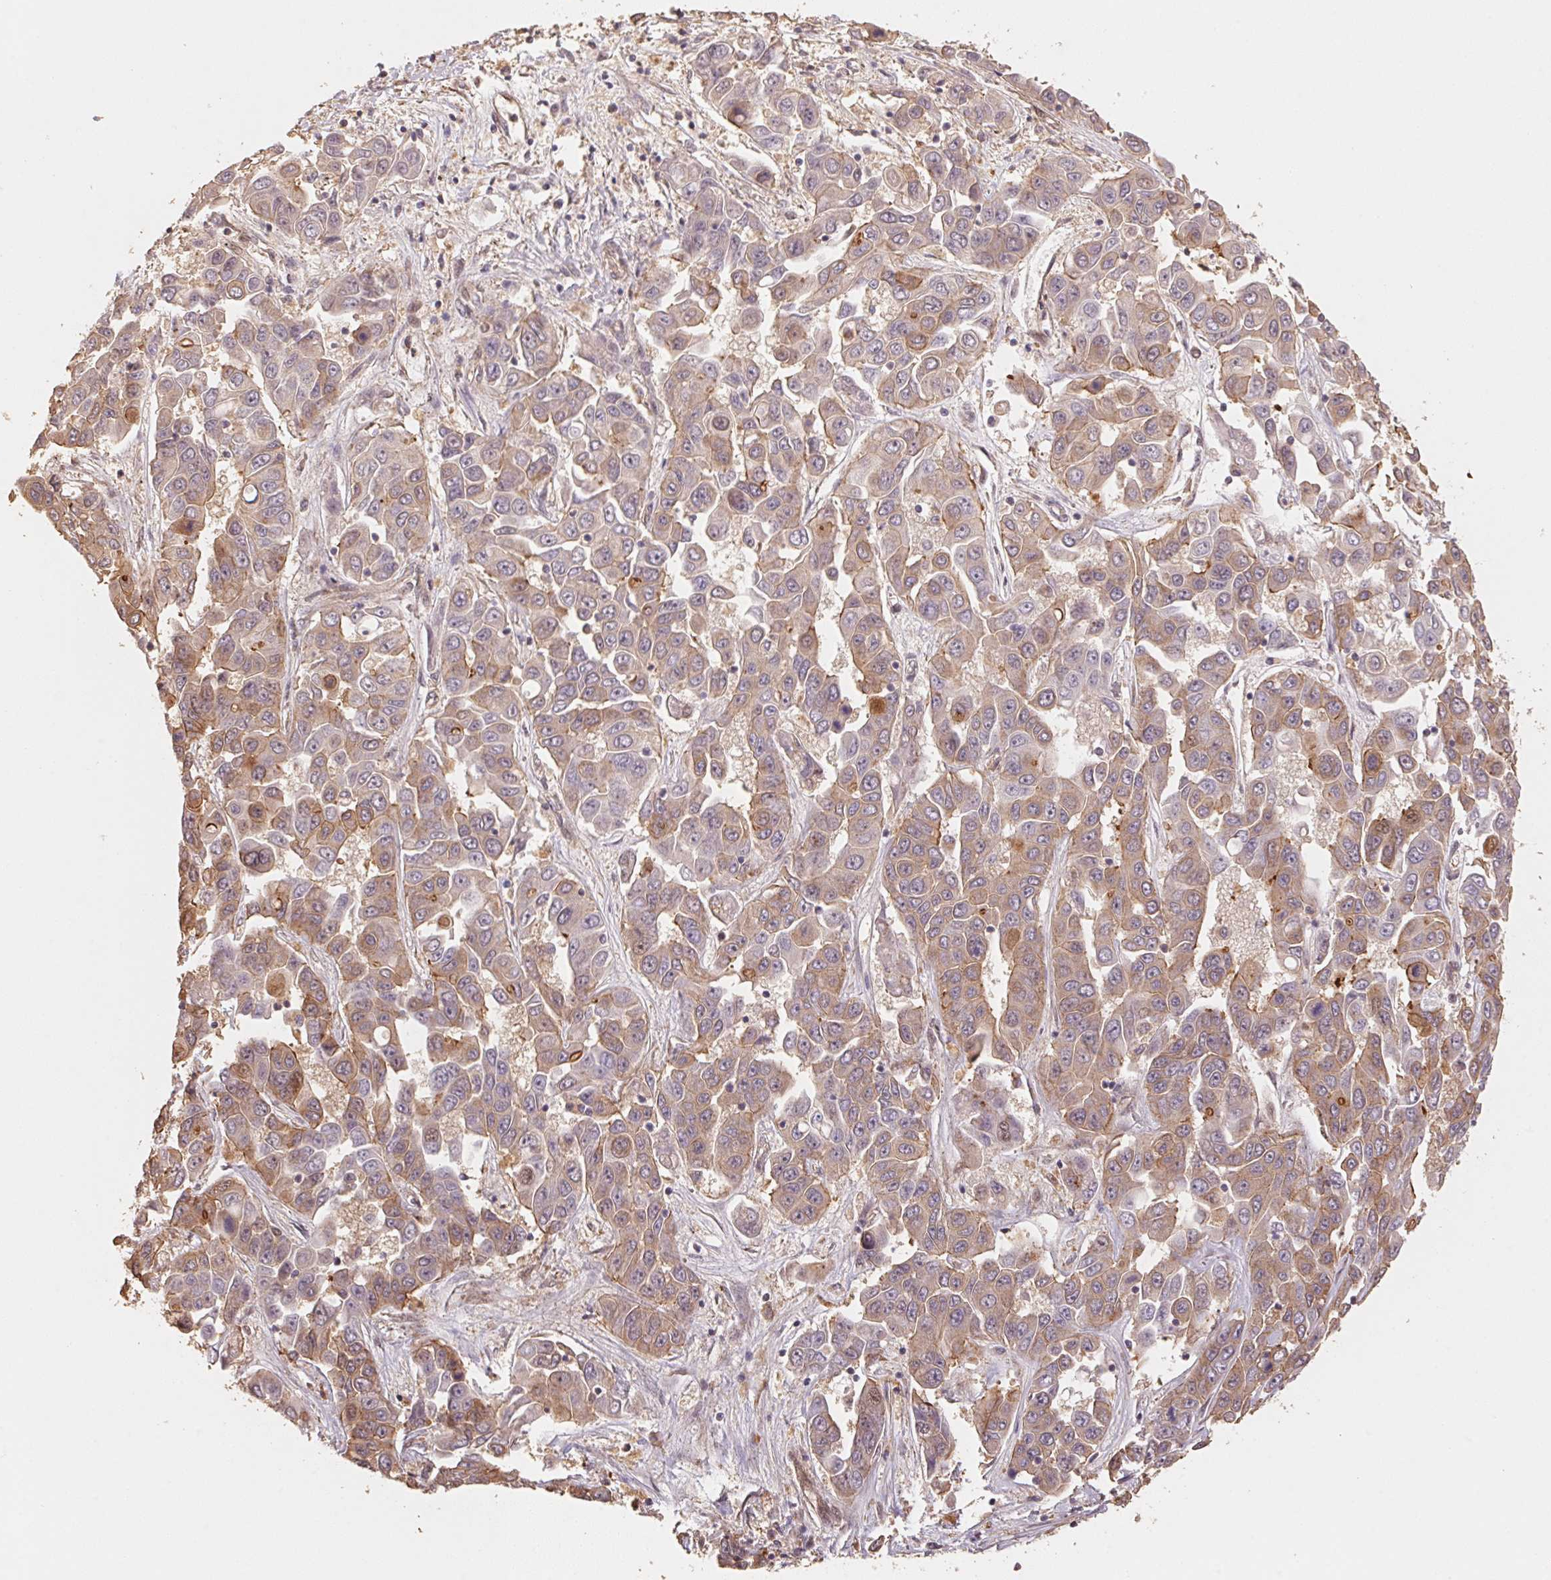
{"staining": {"intensity": "weak", "quantity": "25%-75%", "location": "cytoplasmic/membranous"}, "tissue": "liver cancer", "cell_type": "Tumor cells", "image_type": "cancer", "snomed": [{"axis": "morphology", "description": "Cholangiocarcinoma"}, {"axis": "topography", "description": "Liver"}], "caption": "Protein staining displays weak cytoplasmic/membranous staining in about 25%-75% of tumor cells in liver cancer. The protein is stained brown, and the nuclei are stained in blue (DAB (3,3'-diaminobenzidine) IHC with brightfield microscopy, high magnification).", "gene": "TMEM222", "patient": {"sex": "female", "age": 52}}